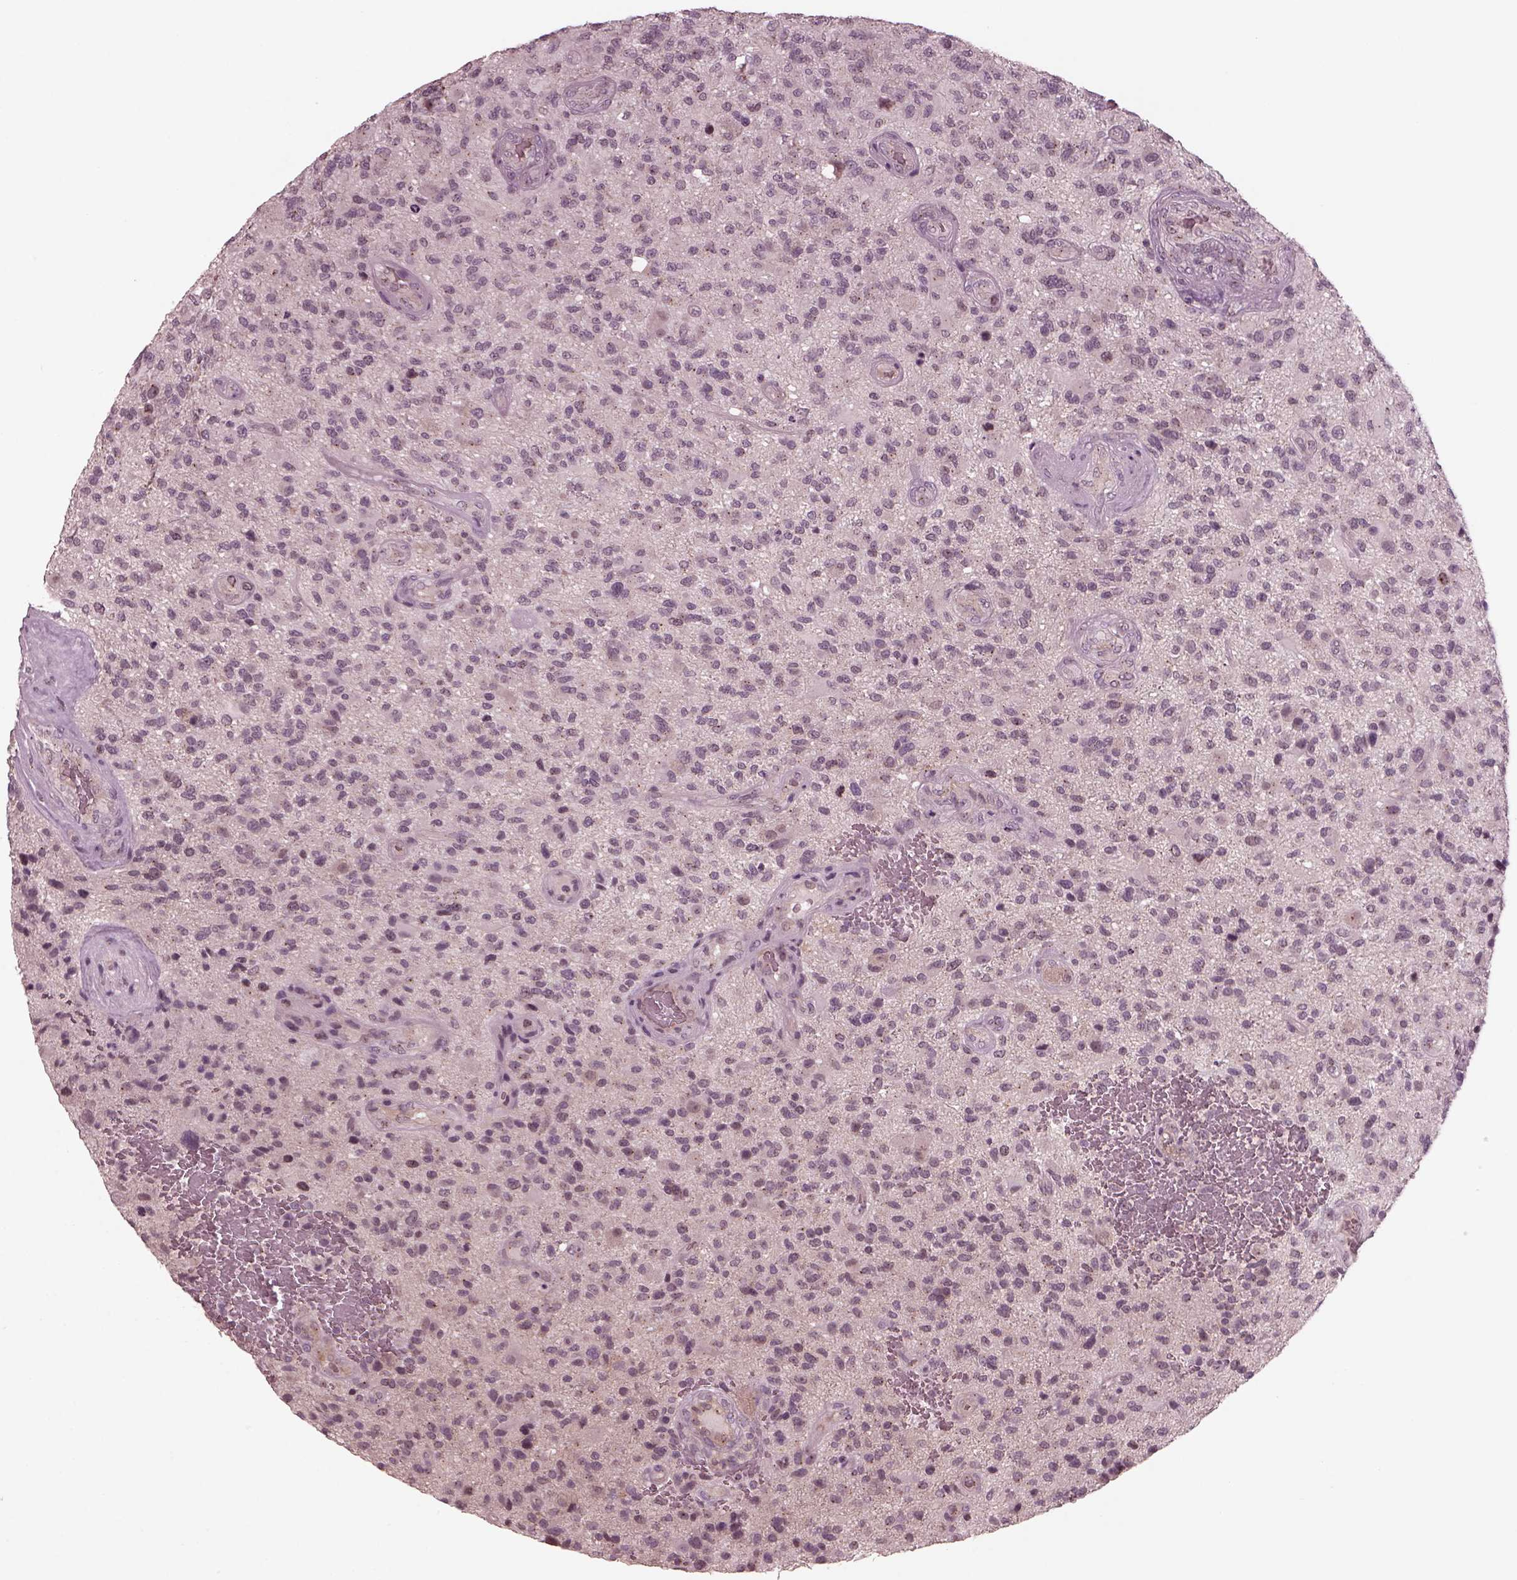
{"staining": {"intensity": "negative", "quantity": "none", "location": "none"}, "tissue": "glioma", "cell_type": "Tumor cells", "image_type": "cancer", "snomed": [{"axis": "morphology", "description": "Glioma, malignant, High grade"}, {"axis": "topography", "description": "Brain"}], "caption": "An image of malignant glioma (high-grade) stained for a protein demonstrates no brown staining in tumor cells.", "gene": "SAXO1", "patient": {"sex": "male", "age": 47}}